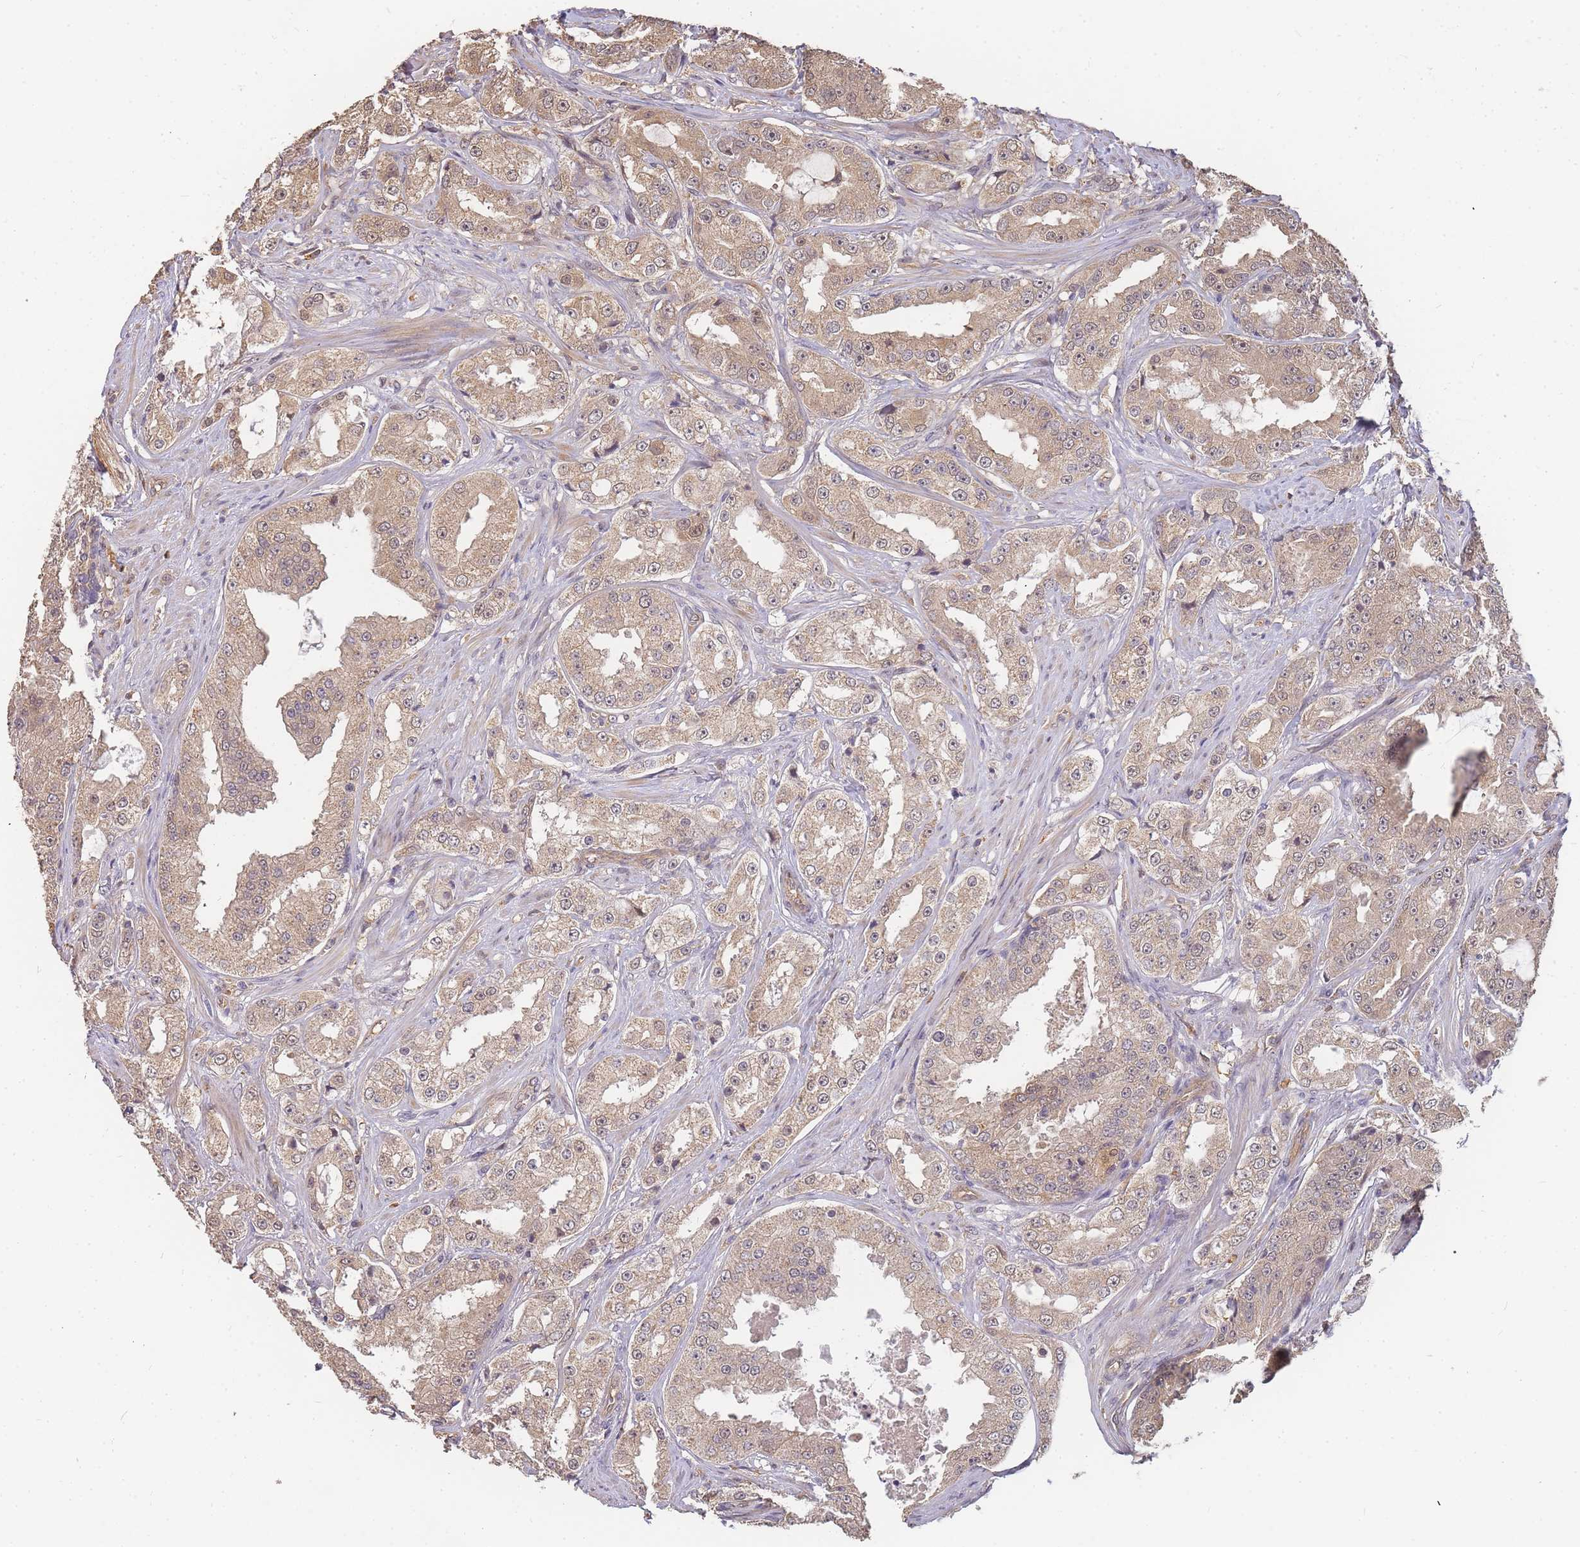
{"staining": {"intensity": "moderate", "quantity": ">75%", "location": "cytoplasmic/membranous,nuclear"}, "tissue": "prostate cancer", "cell_type": "Tumor cells", "image_type": "cancer", "snomed": [{"axis": "morphology", "description": "Adenocarcinoma, High grade"}, {"axis": "topography", "description": "Prostate"}], "caption": "Human adenocarcinoma (high-grade) (prostate) stained with a brown dye reveals moderate cytoplasmic/membranous and nuclear positive positivity in approximately >75% of tumor cells.", "gene": "CDKN2AIPNL", "patient": {"sex": "male", "age": 73}}